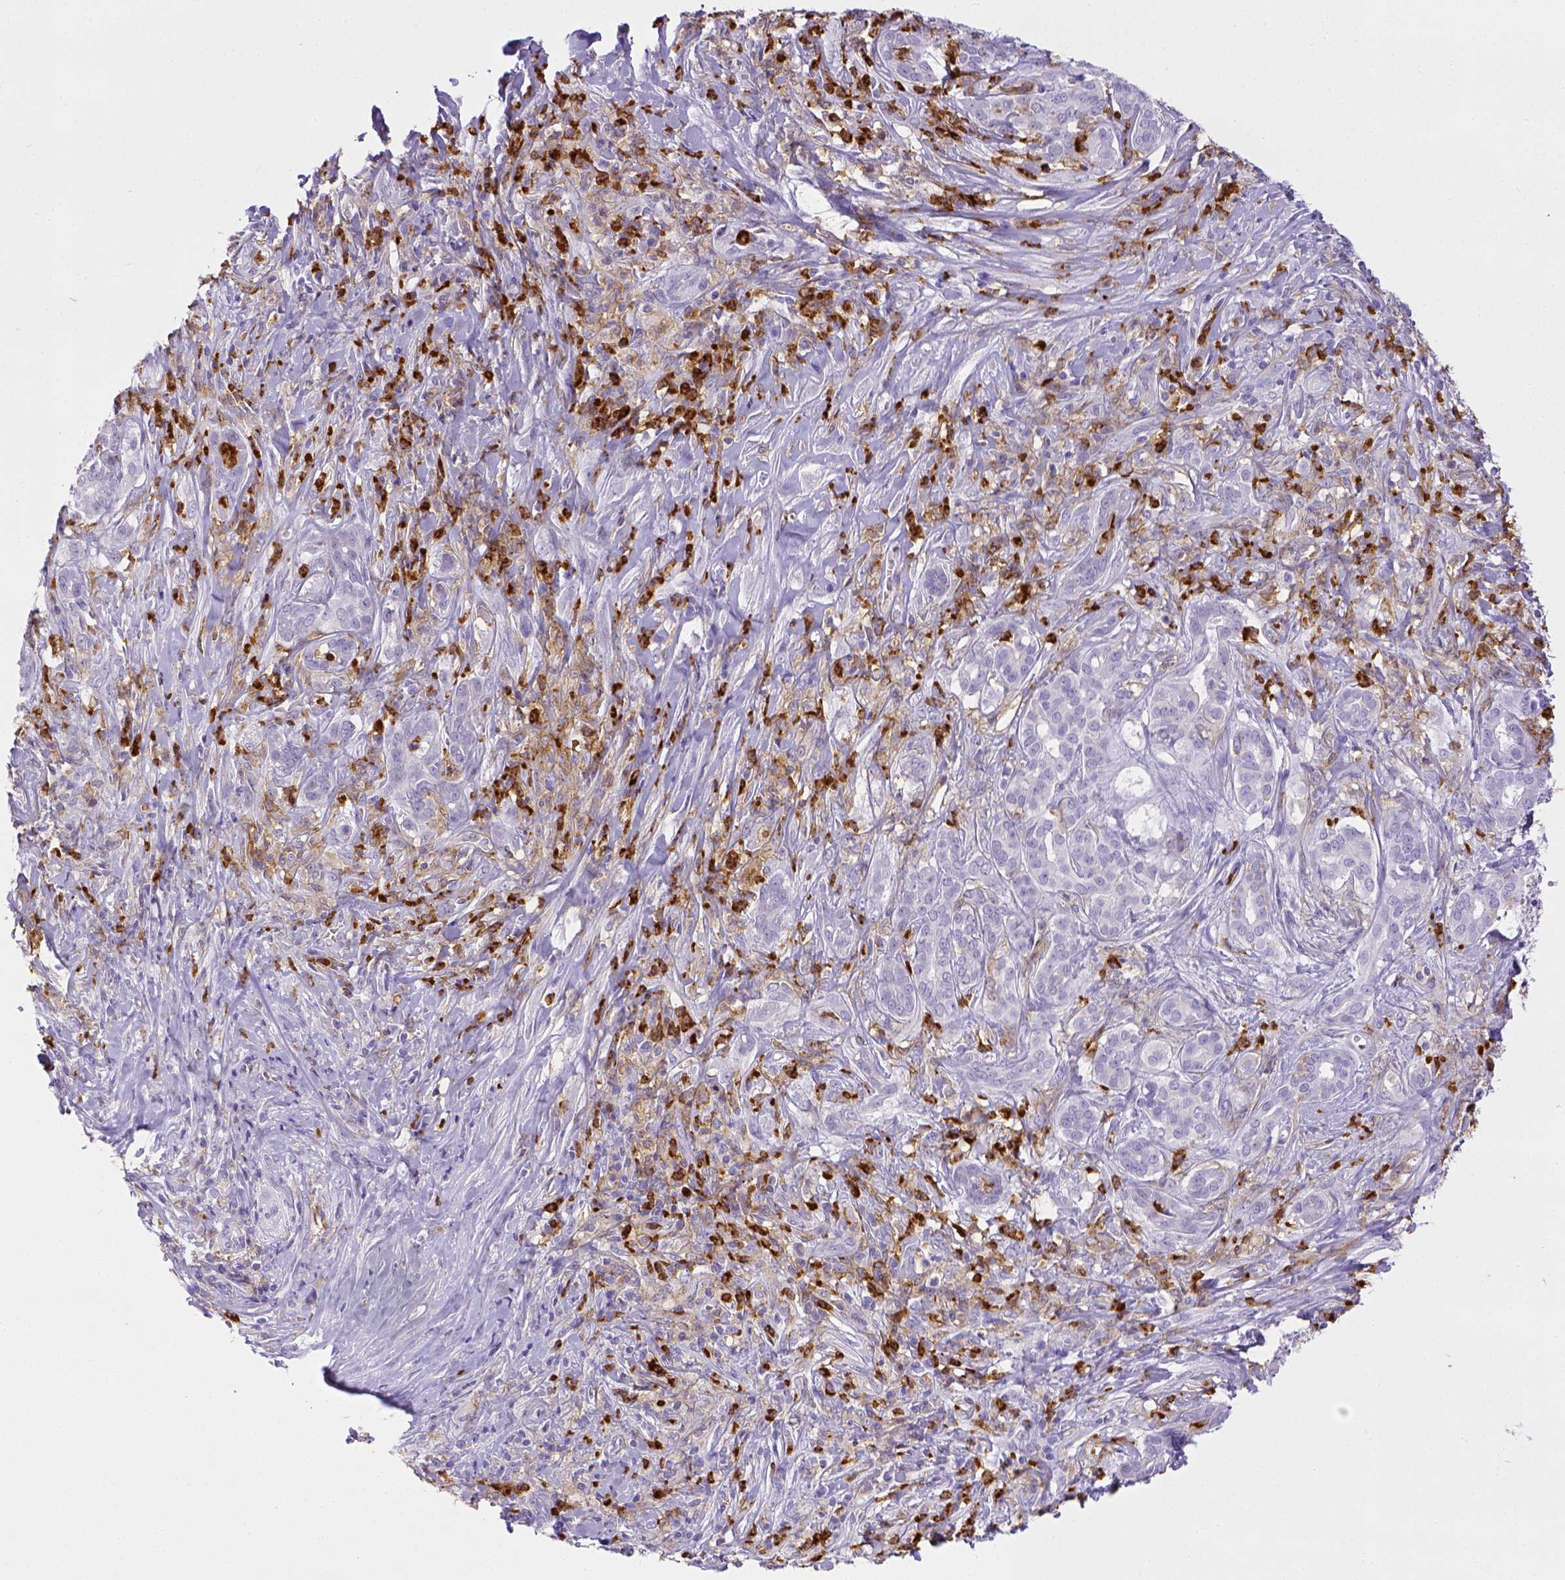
{"staining": {"intensity": "negative", "quantity": "none", "location": "none"}, "tissue": "pancreatic cancer", "cell_type": "Tumor cells", "image_type": "cancer", "snomed": [{"axis": "morphology", "description": "Normal tissue, NOS"}, {"axis": "morphology", "description": "Inflammation, NOS"}, {"axis": "morphology", "description": "Adenocarcinoma, NOS"}, {"axis": "topography", "description": "Pancreas"}], "caption": "Tumor cells show no significant positivity in pancreatic cancer (adenocarcinoma).", "gene": "ITGAM", "patient": {"sex": "male", "age": 57}}